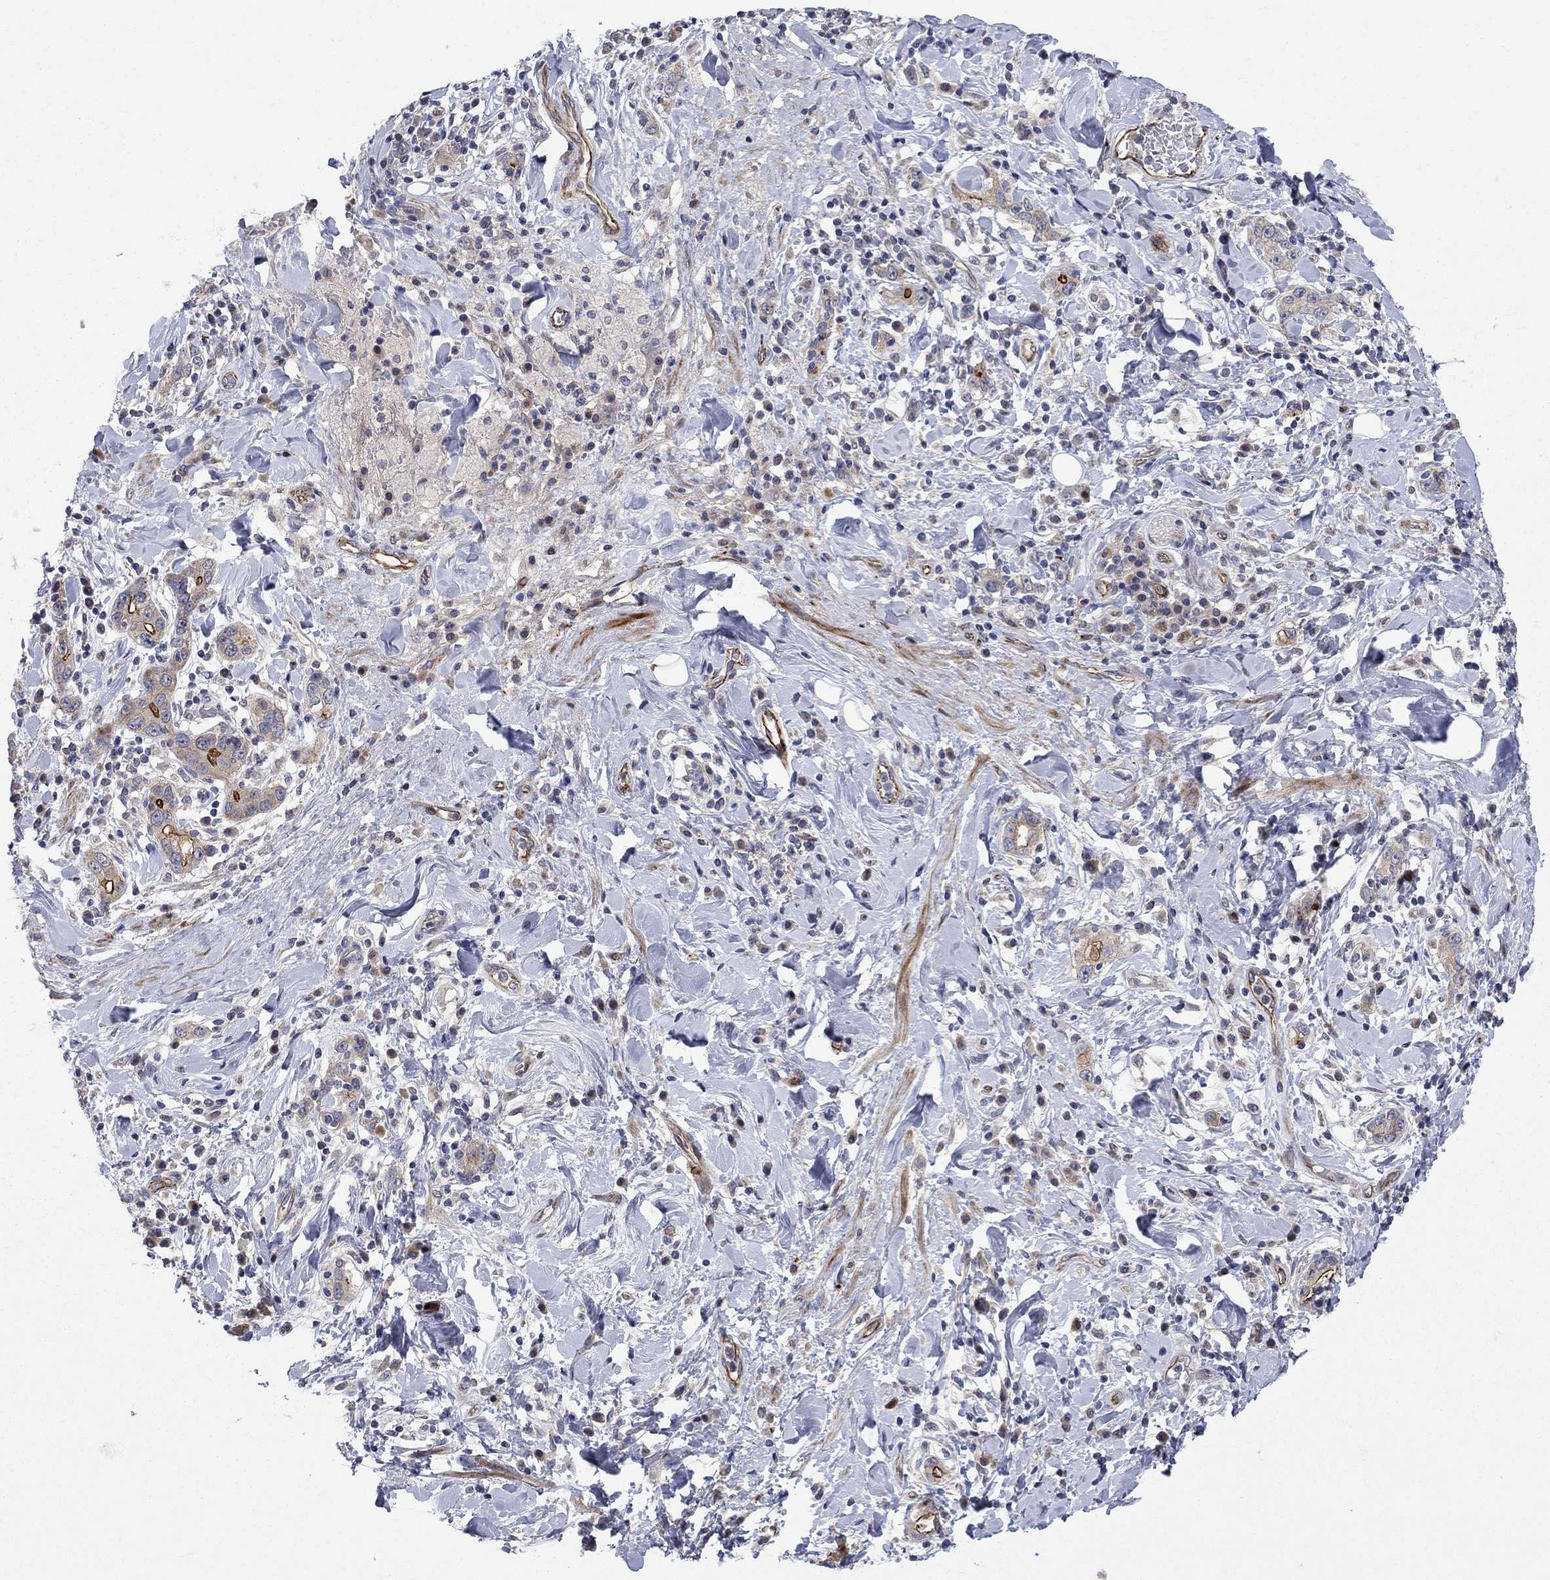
{"staining": {"intensity": "strong", "quantity": "<25%", "location": "cytoplasmic/membranous"}, "tissue": "stomach cancer", "cell_type": "Tumor cells", "image_type": "cancer", "snomed": [{"axis": "morphology", "description": "Adenocarcinoma, NOS"}, {"axis": "topography", "description": "Stomach"}], "caption": "Immunohistochemistry (IHC) photomicrograph of neoplastic tissue: stomach adenocarcinoma stained using immunohistochemistry displays medium levels of strong protein expression localized specifically in the cytoplasmic/membranous of tumor cells, appearing as a cytoplasmic/membranous brown color.", "gene": "SLC7A1", "patient": {"sex": "male", "age": 79}}